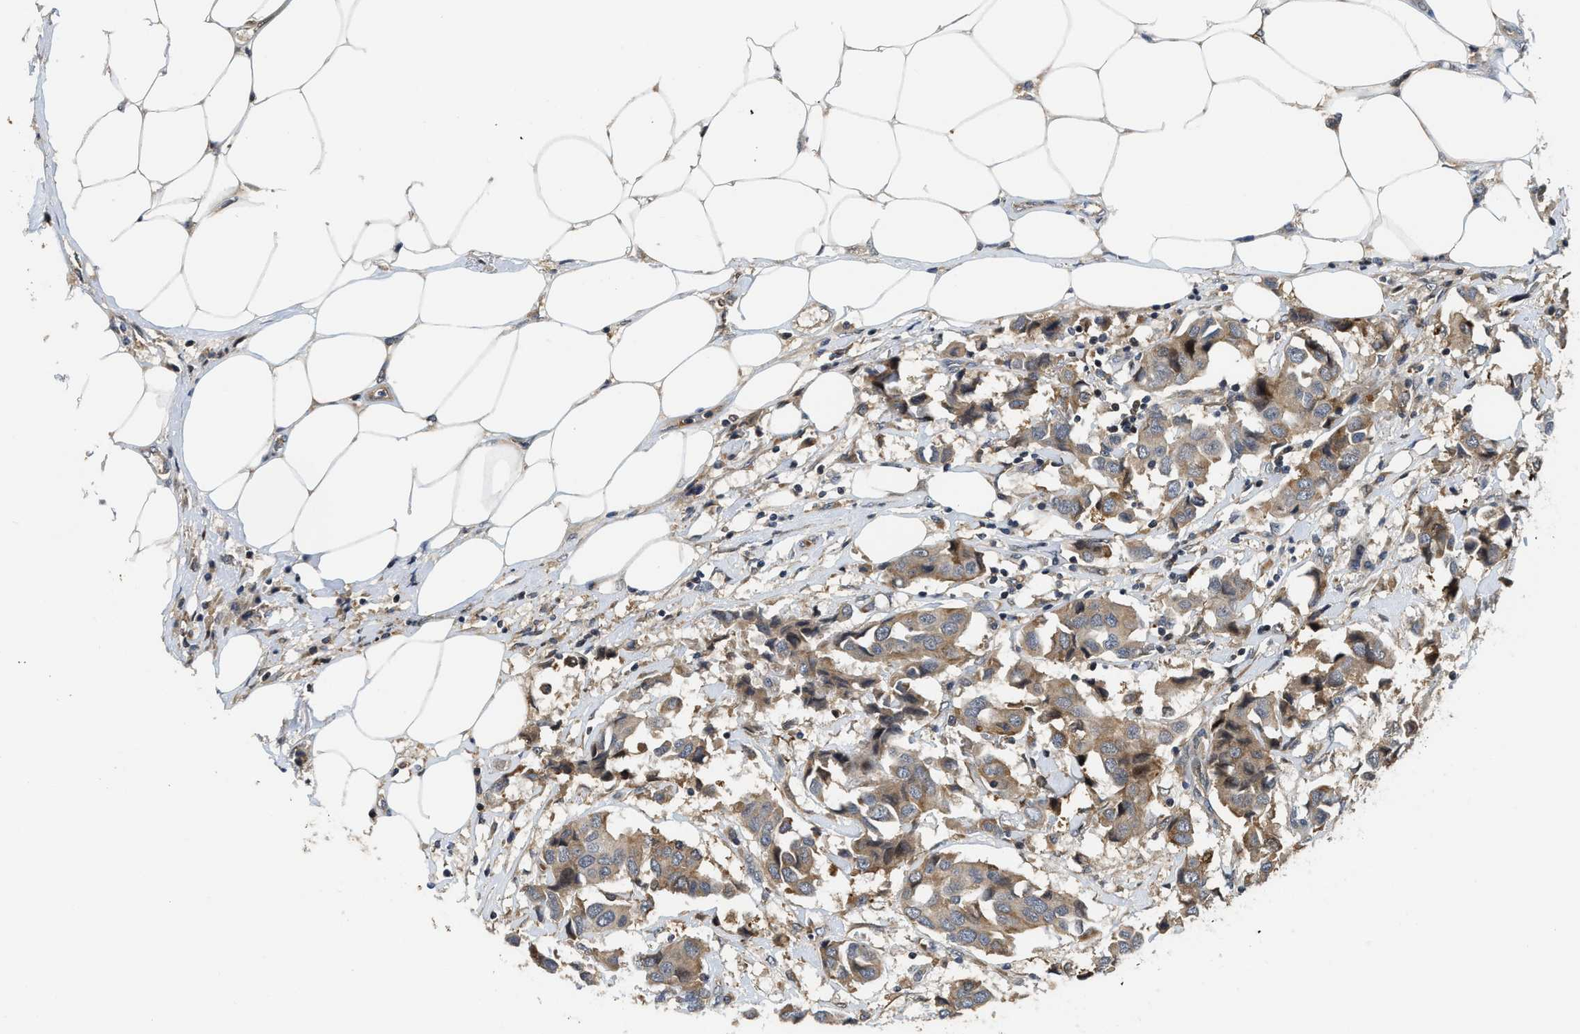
{"staining": {"intensity": "weak", "quantity": ">75%", "location": "cytoplasmic/membranous"}, "tissue": "breast cancer", "cell_type": "Tumor cells", "image_type": "cancer", "snomed": [{"axis": "morphology", "description": "Duct carcinoma"}, {"axis": "topography", "description": "Breast"}], "caption": "High-power microscopy captured an immunohistochemistry photomicrograph of breast intraductal carcinoma, revealing weak cytoplasmic/membranous positivity in about >75% of tumor cells.", "gene": "DNAJC28", "patient": {"sex": "female", "age": 80}}